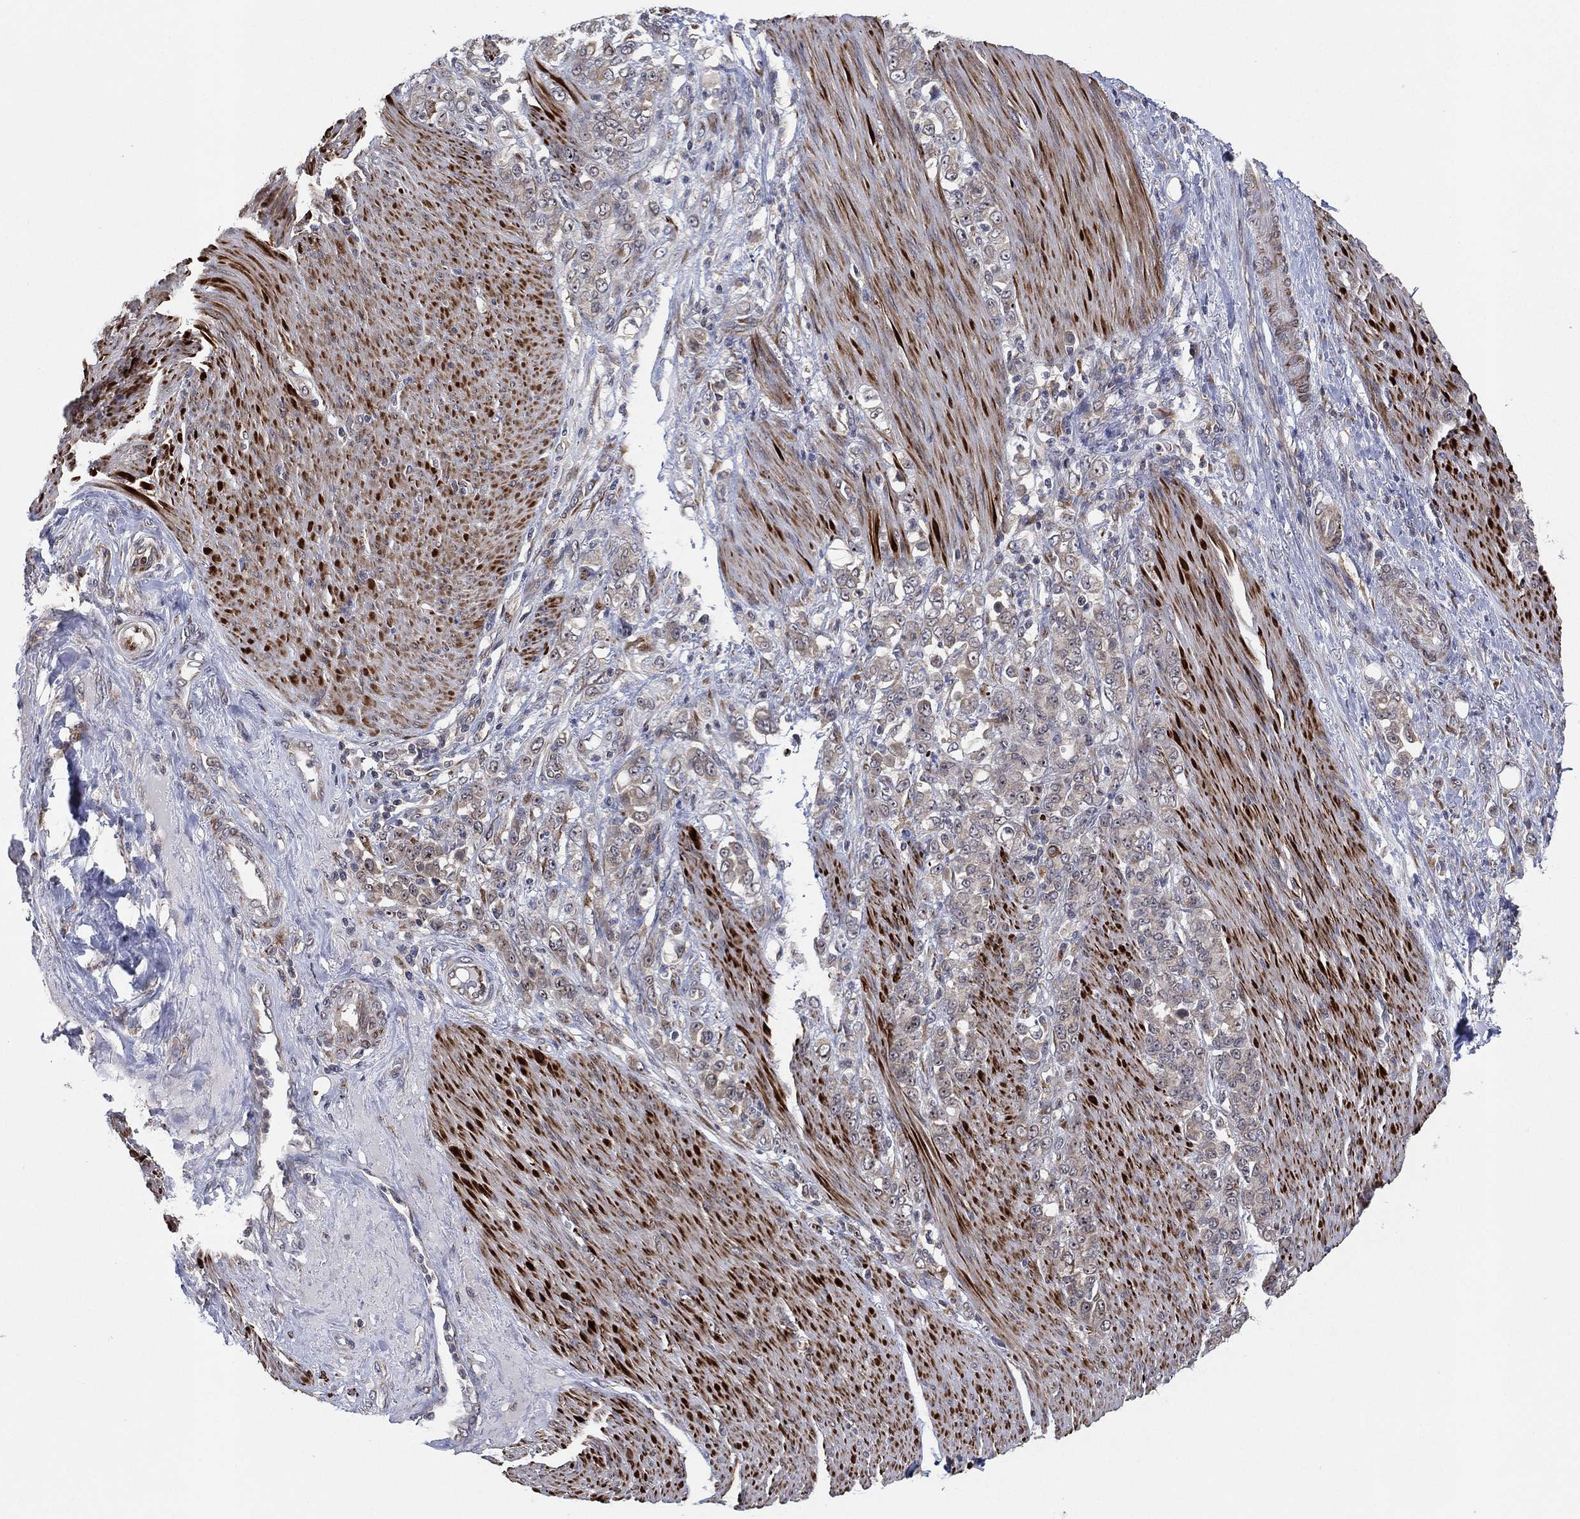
{"staining": {"intensity": "negative", "quantity": "none", "location": "none"}, "tissue": "stomach cancer", "cell_type": "Tumor cells", "image_type": "cancer", "snomed": [{"axis": "morphology", "description": "Adenocarcinoma, NOS"}, {"axis": "topography", "description": "Stomach"}], "caption": "Tumor cells are negative for brown protein staining in stomach cancer (adenocarcinoma).", "gene": "FAM104A", "patient": {"sex": "female", "age": 79}}